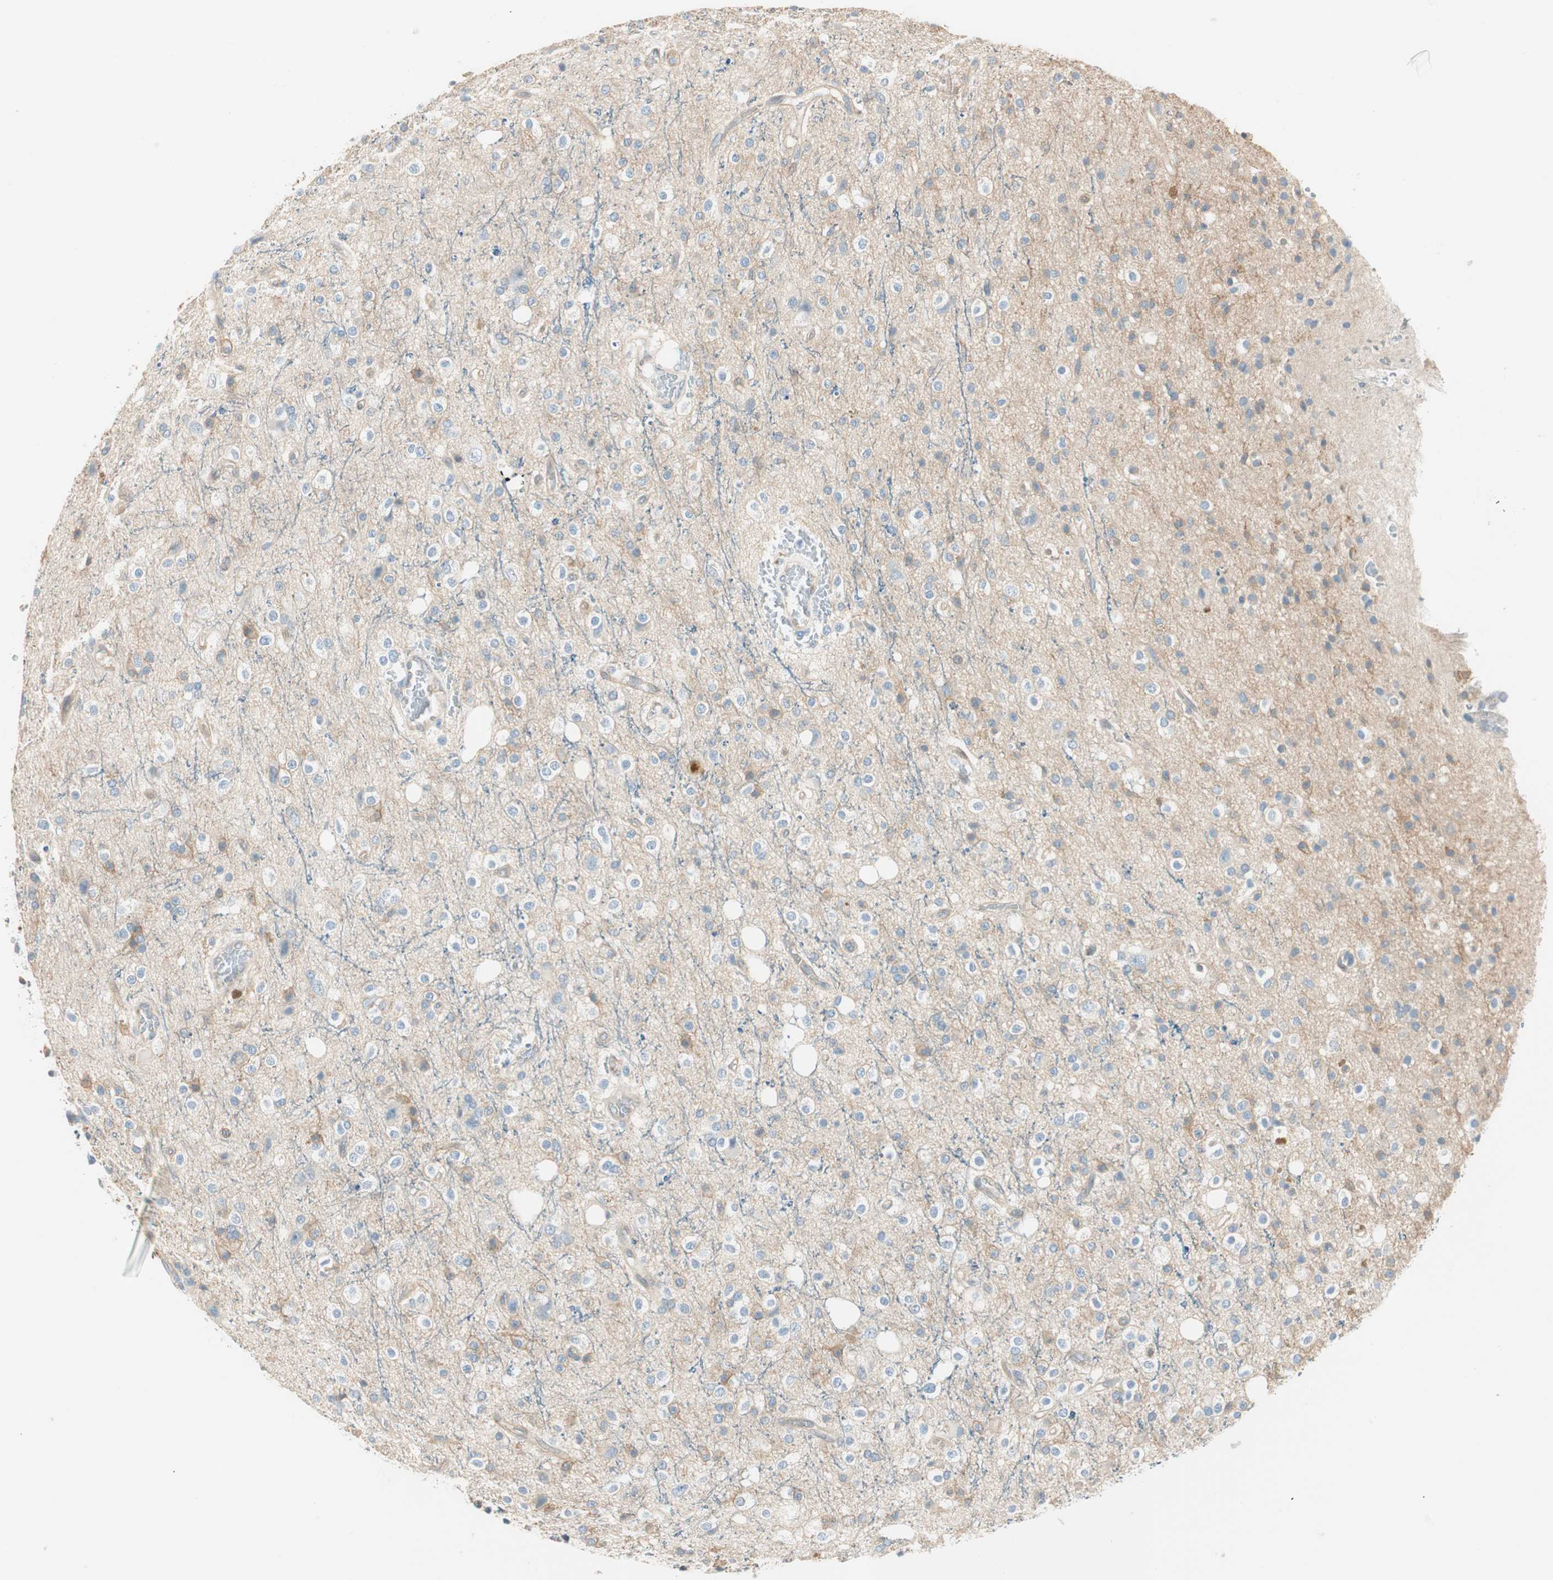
{"staining": {"intensity": "negative", "quantity": "none", "location": "none"}, "tissue": "glioma", "cell_type": "Tumor cells", "image_type": "cancer", "snomed": [{"axis": "morphology", "description": "Glioma, malignant, High grade"}, {"axis": "topography", "description": "Brain"}], "caption": "The image exhibits no staining of tumor cells in malignant high-grade glioma.", "gene": "CDK3", "patient": {"sex": "male", "age": 47}}